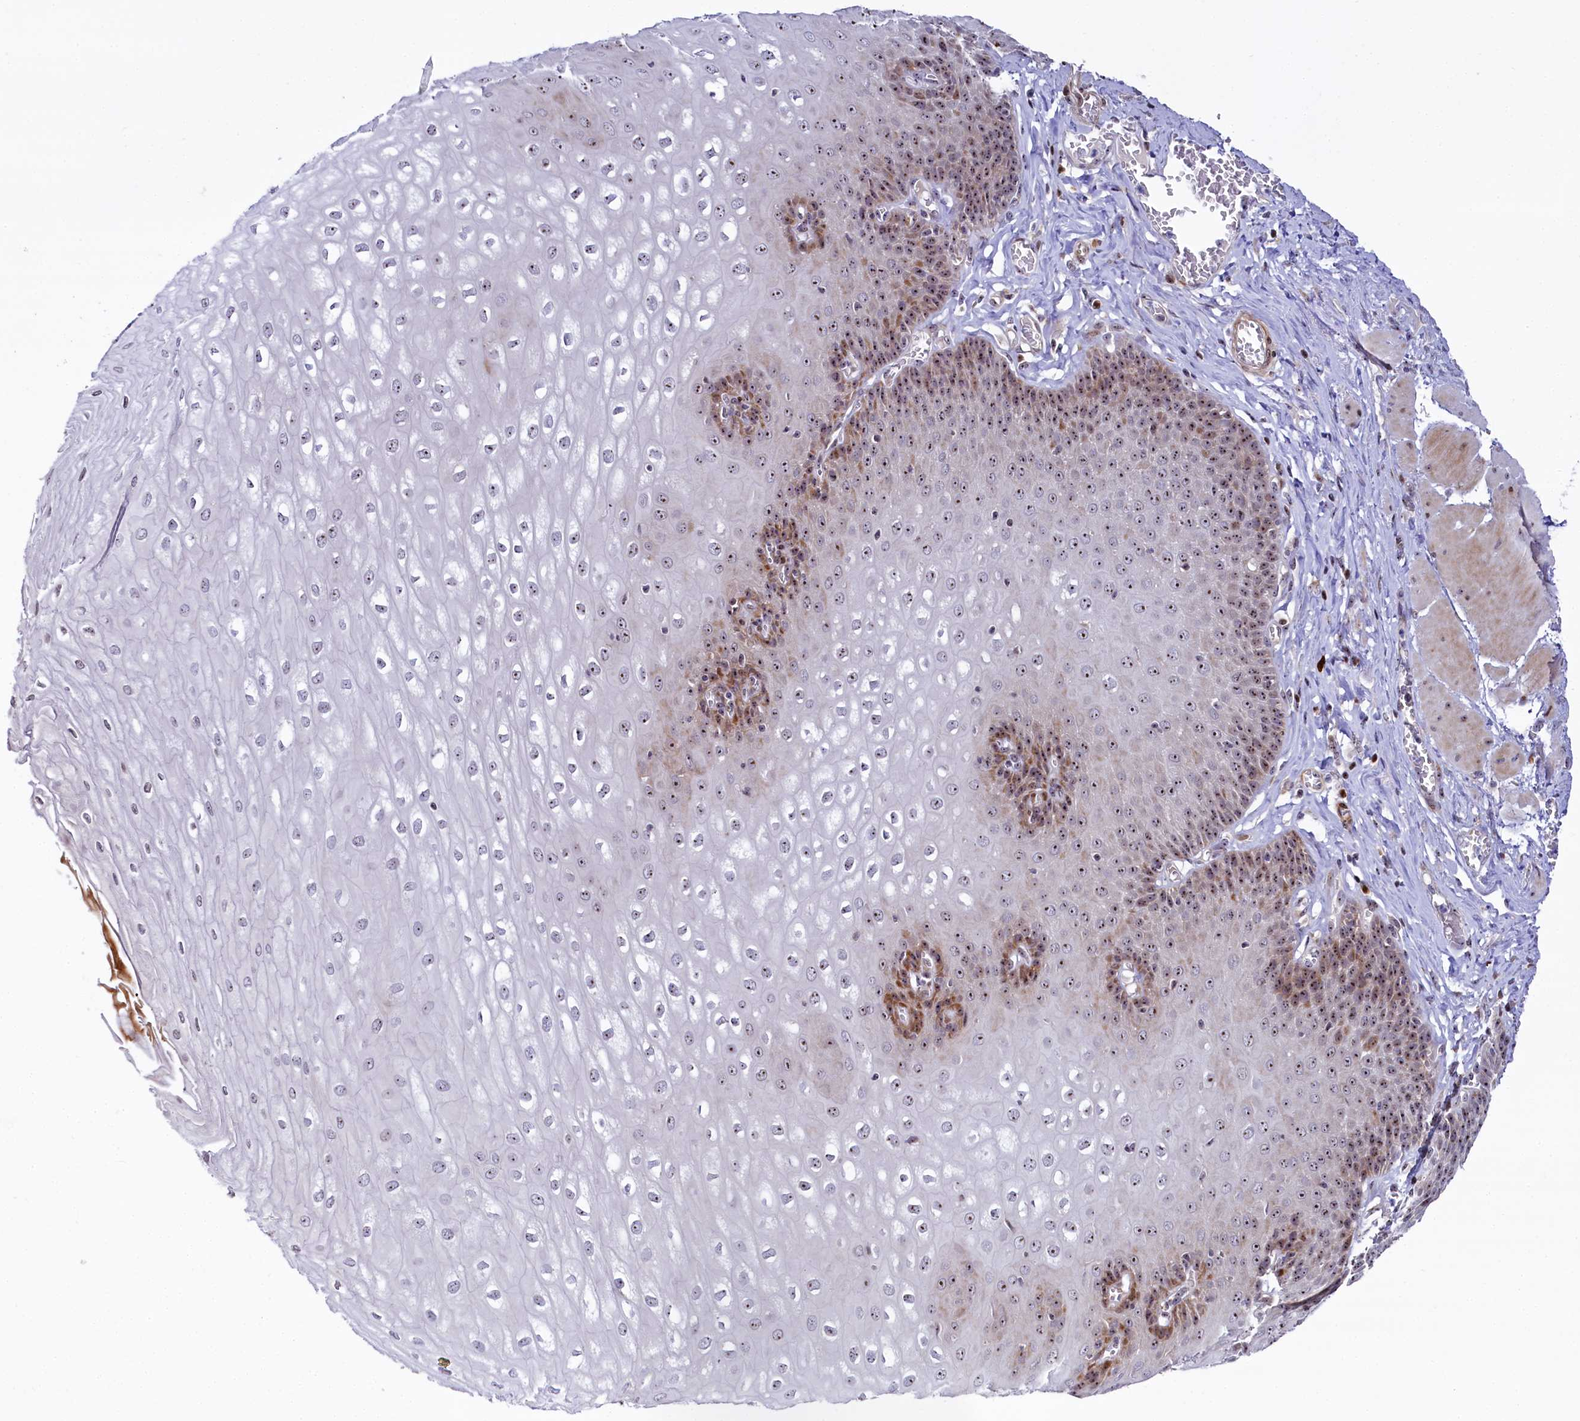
{"staining": {"intensity": "moderate", "quantity": ">75%", "location": "cytoplasmic/membranous,nuclear"}, "tissue": "esophagus", "cell_type": "Squamous epithelial cells", "image_type": "normal", "snomed": [{"axis": "morphology", "description": "Normal tissue, NOS"}, {"axis": "topography", "description": "Esophagus"}], "caption": "A histopathology image of esophagus stained for a protein exhibits moderate cytoplasmic/membranous,nuclear brown staining in squamous epithelial cells. Immunohistochemistry stains the protein of interest in brown and the nuclei are stained blue.", "gene": "TCOF1", "patient": {"sex": "male", "age": 60}}